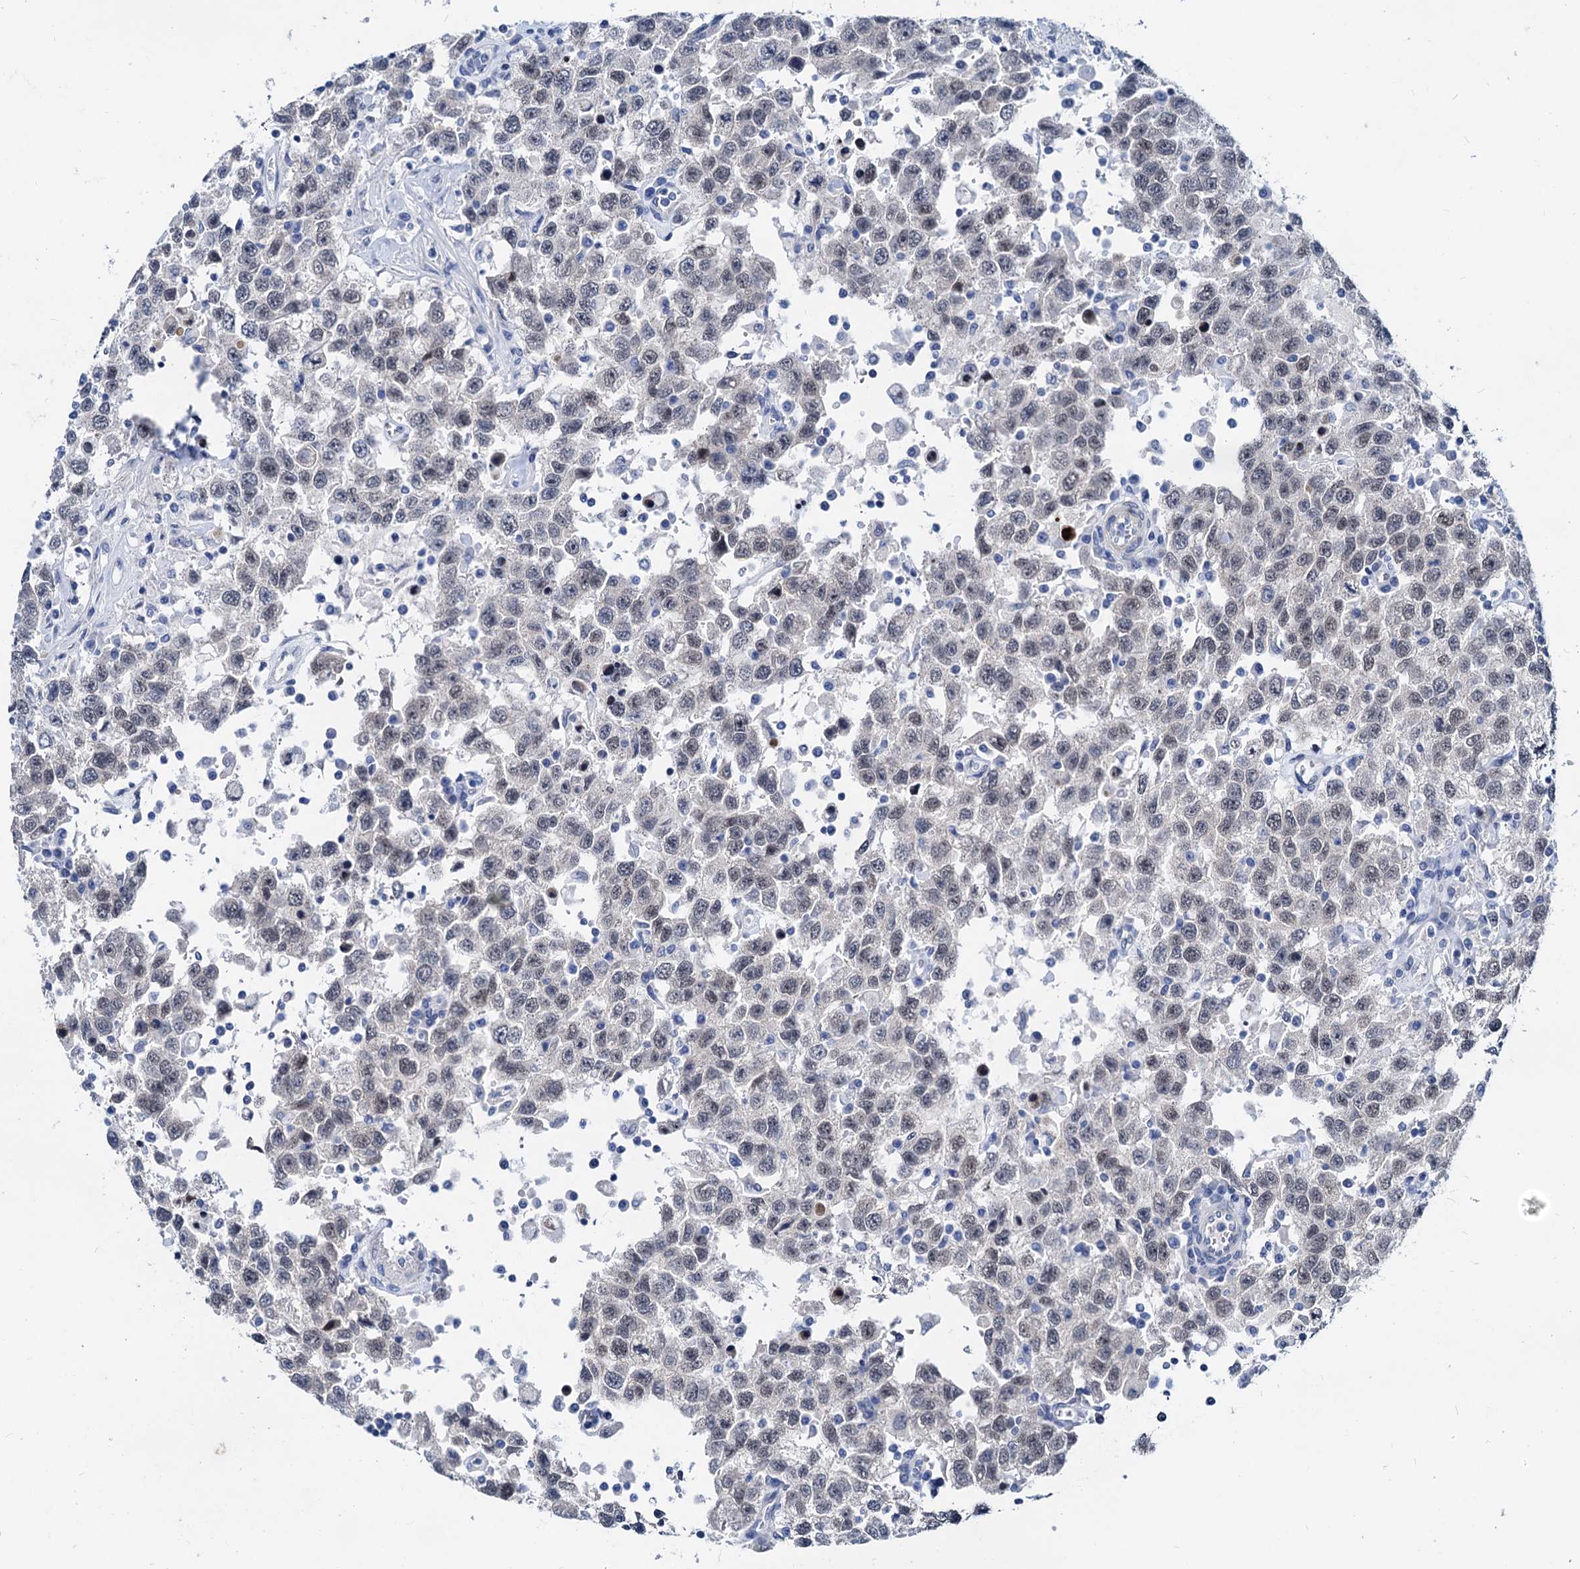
{"staining": {"intensity": "negative", "quantity": "none", "location": "none"}, "tissue": "testis cancer", "cell_type": "Tumor cells", "image_type": "cancer", "snomed": [{"axis": "morphology", "description": "Seminoma, NOS"}, {"axis": "topography", "description": "Testis"}], "caption": "A photomicrograph of testis cancer stained for a protein reveals no brown staining in tumor cells.", "gene": "HSF2", "patient": {"sex": "male", "age": 41}}